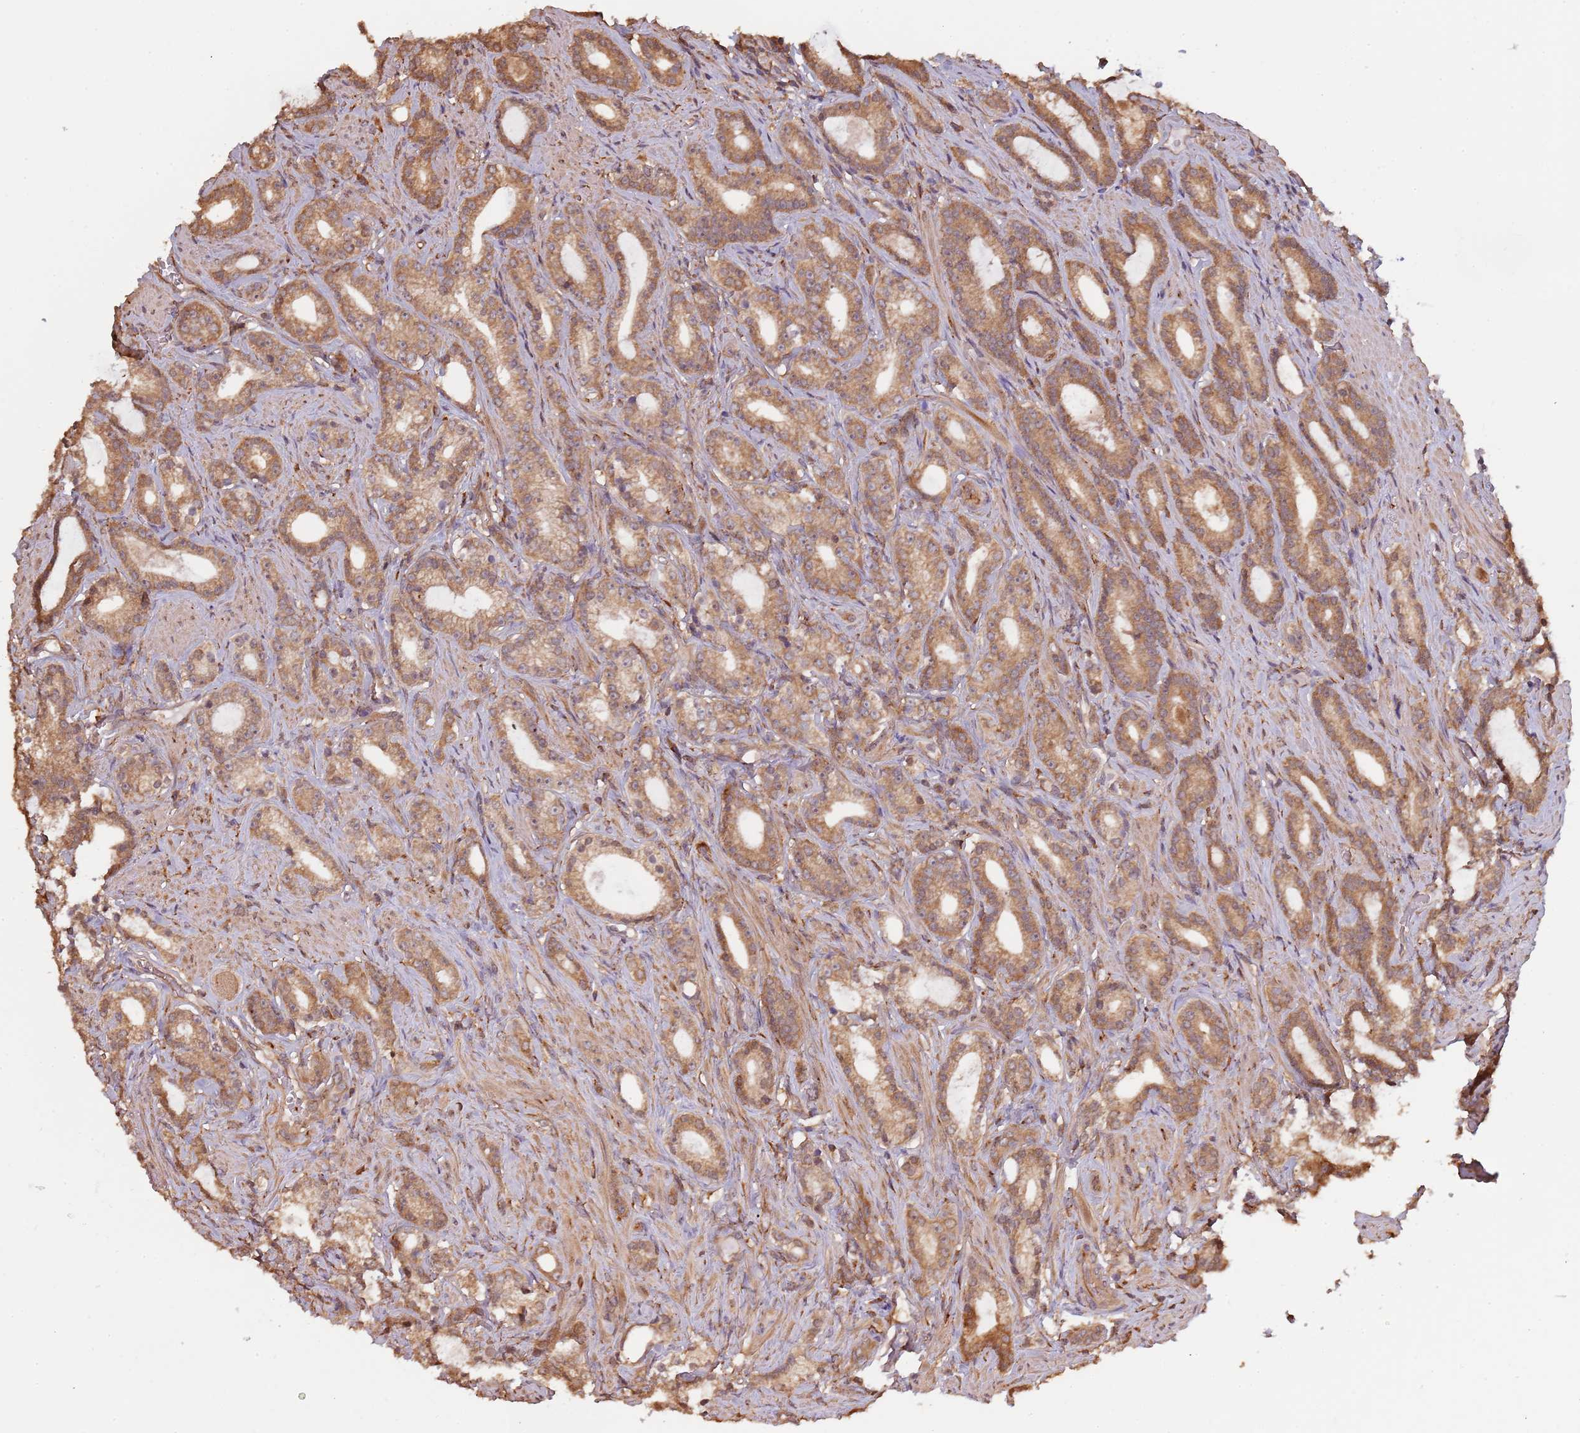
{"staining": {"intensity": "moderate", "quantity": ">75%", "location": "cytoplasmic/membranous"}, "tissue": "prostate cancer", "cell_type": "Tumor cells", "image_type": "cancer", "snomed": [{"axis": "morphology", "description": "Adenocarcinoma, Low grade"}, {"axis": "topography", "description": "Prostate"}], "caption": "Immunohistochemical staining of human prostate cancer displays medium levels of moderate cytoplasmic/membranous protein staining in approximately >75% of tumor cells. (IHC, brightfield microscopy, high magnification).", "gene": "COG4", "patient": {"sex": "male", "age": 71}}